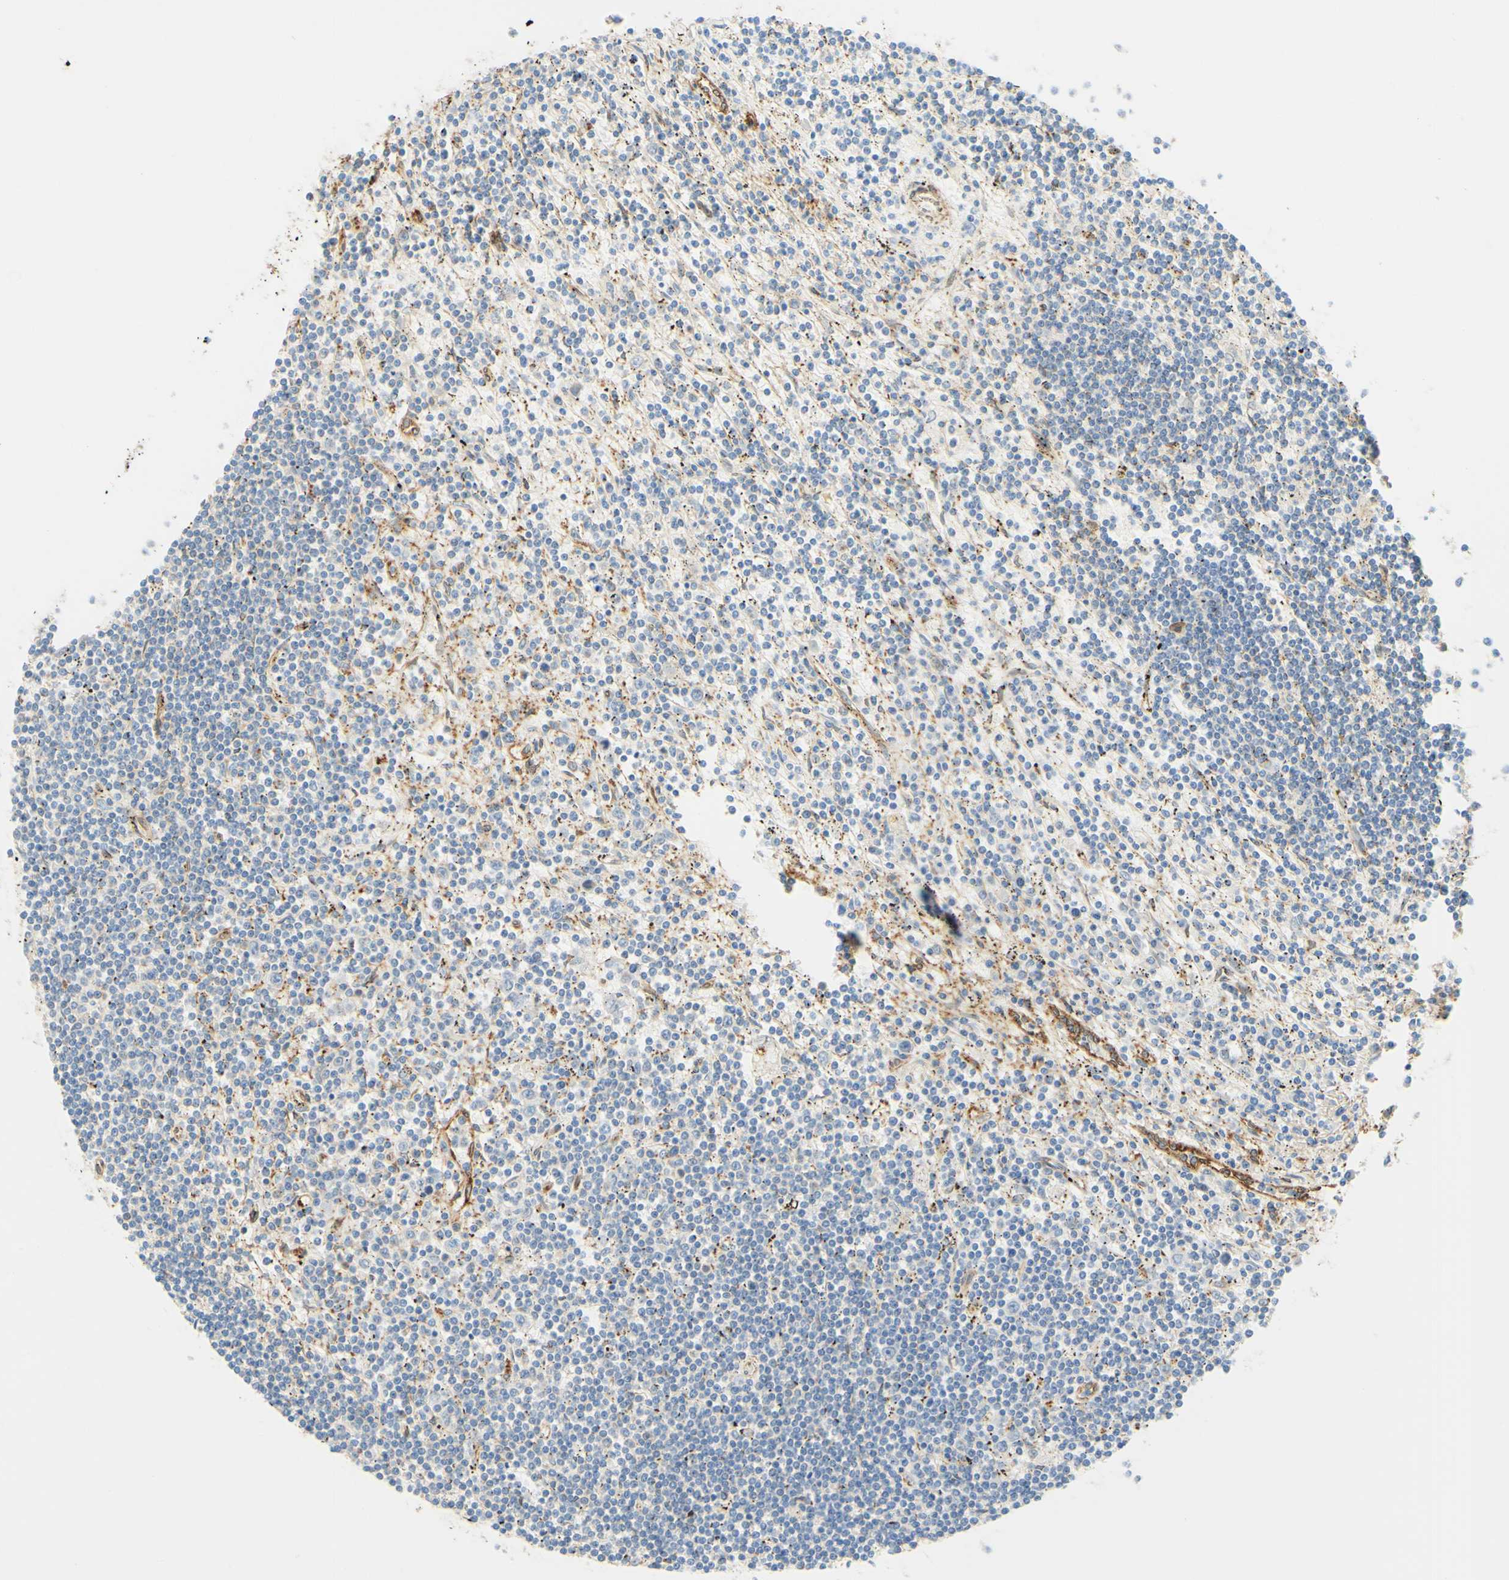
{"staining": {"intensity": "negative", "quantity": "none", "location": "none"}, "tissue": "lymphoma", "cell_type": "Tumor cells", "image_type": "cancer", "snomed": [{"axis": "morphology", "description": "Malignant lymphoma, non-Hodgkin's type, Low grade"}, {"axis": "topography", "description": "Spleen"}], "caption": "Low-grade malignant lymphoma, non-Hodgkin's type was stained to show a protein in brown. There is no significant staining in tumor cells.", "gene": "ENDOD1", "patient": {"sex": "male", "age": 76}}